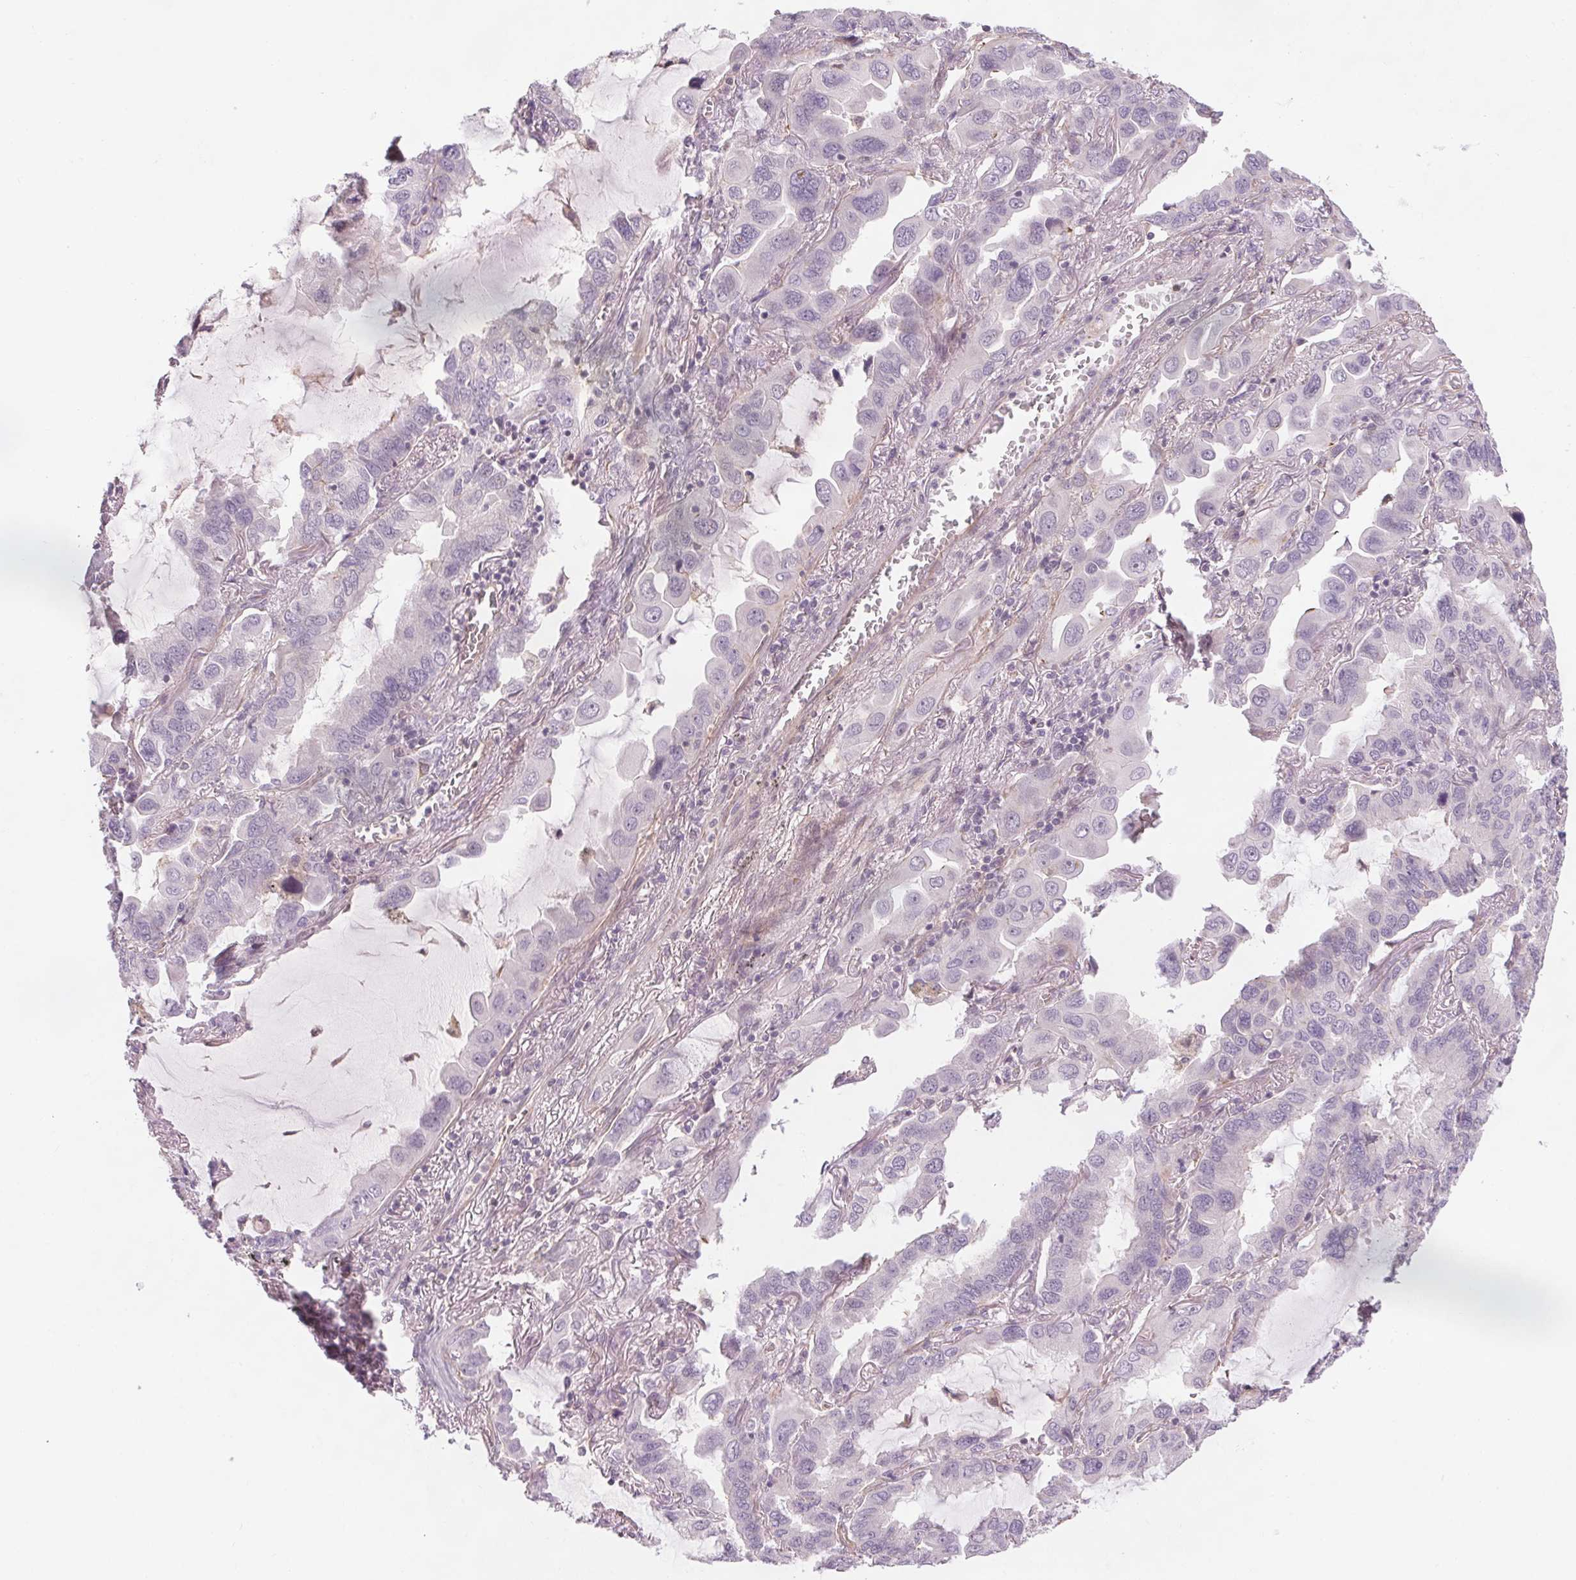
{"staining": {"intensity": "negative", "quantity": "none", "location": "none"}, "tissue": "lung cancer", "cell_type": "Tumor cells", "image_type": "cancer", "snomed": [{"axis": "morphology", "description": "Adenocarcinoma, NOS"}, {"axis": "topography", "description": "Lung"}], "caption": "This is a micrograph of immunohistochemistry staining of lung cancer, which shows no positivity in tumor cells.", "gene": "CCSER1", "patient": {"sex": "male", "age": 64}}